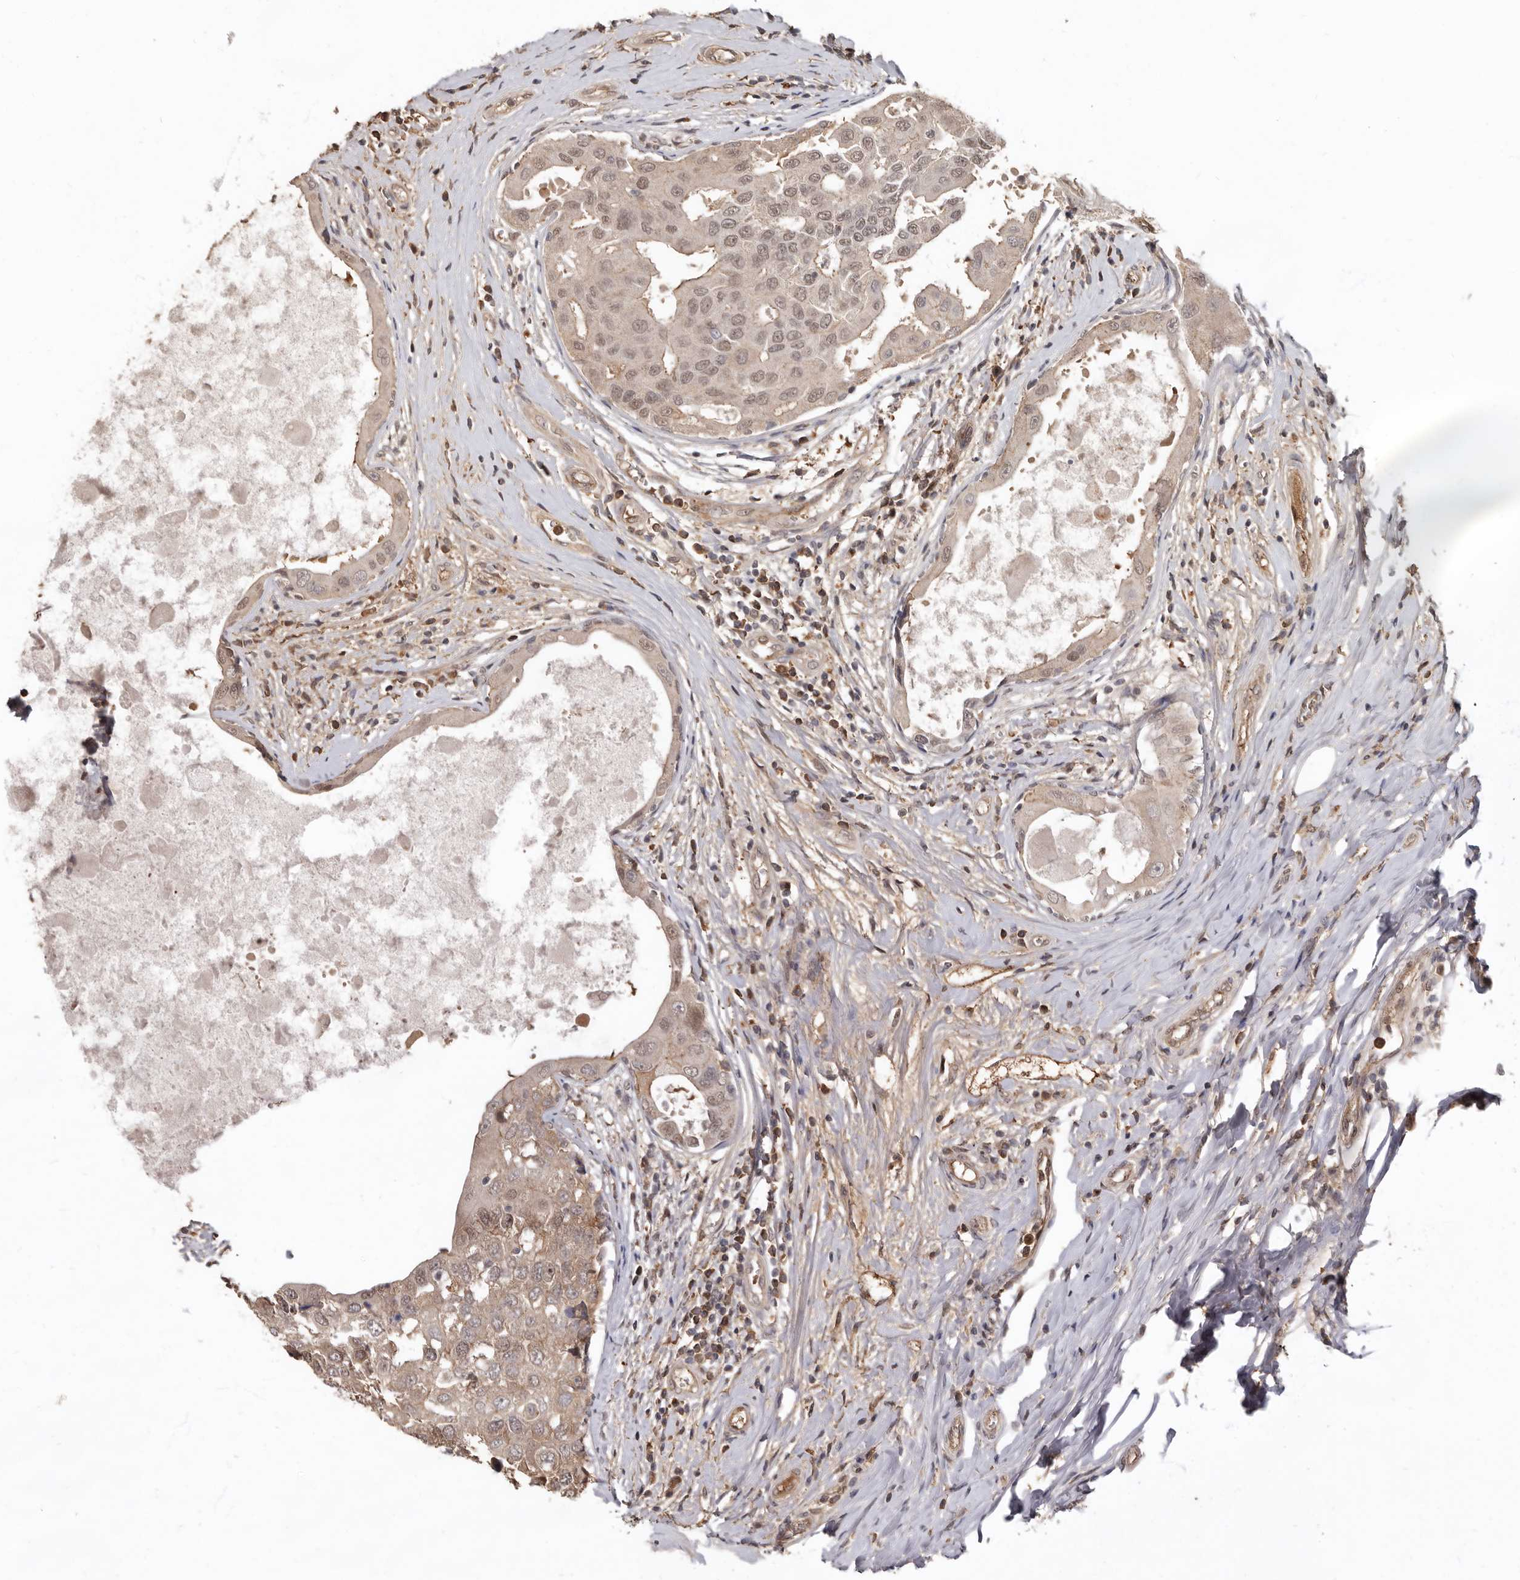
{"staining": {"intensity": "weak", "quantity": ">75%", "location": "cytoplasmic/membranous,nuclear"}, "tissue": "breast cancer", "cell_type": "Tumor cells", "image_type": "cancer", "snomed": [{"axis": "morphology", "description": "Duct carcinoma"}, {"axis": "topography", "description": "Breast"}], "caption": "This photomicrograph reveals immunohistochemistry staining of breast infiltrating ductal carcinoma, with low weak cytoplasmic/membranous and nuclear staining in about >75% of tumor cells.", "gene": "LRGUK", "patient": {"sex": "female", "age": 27}}